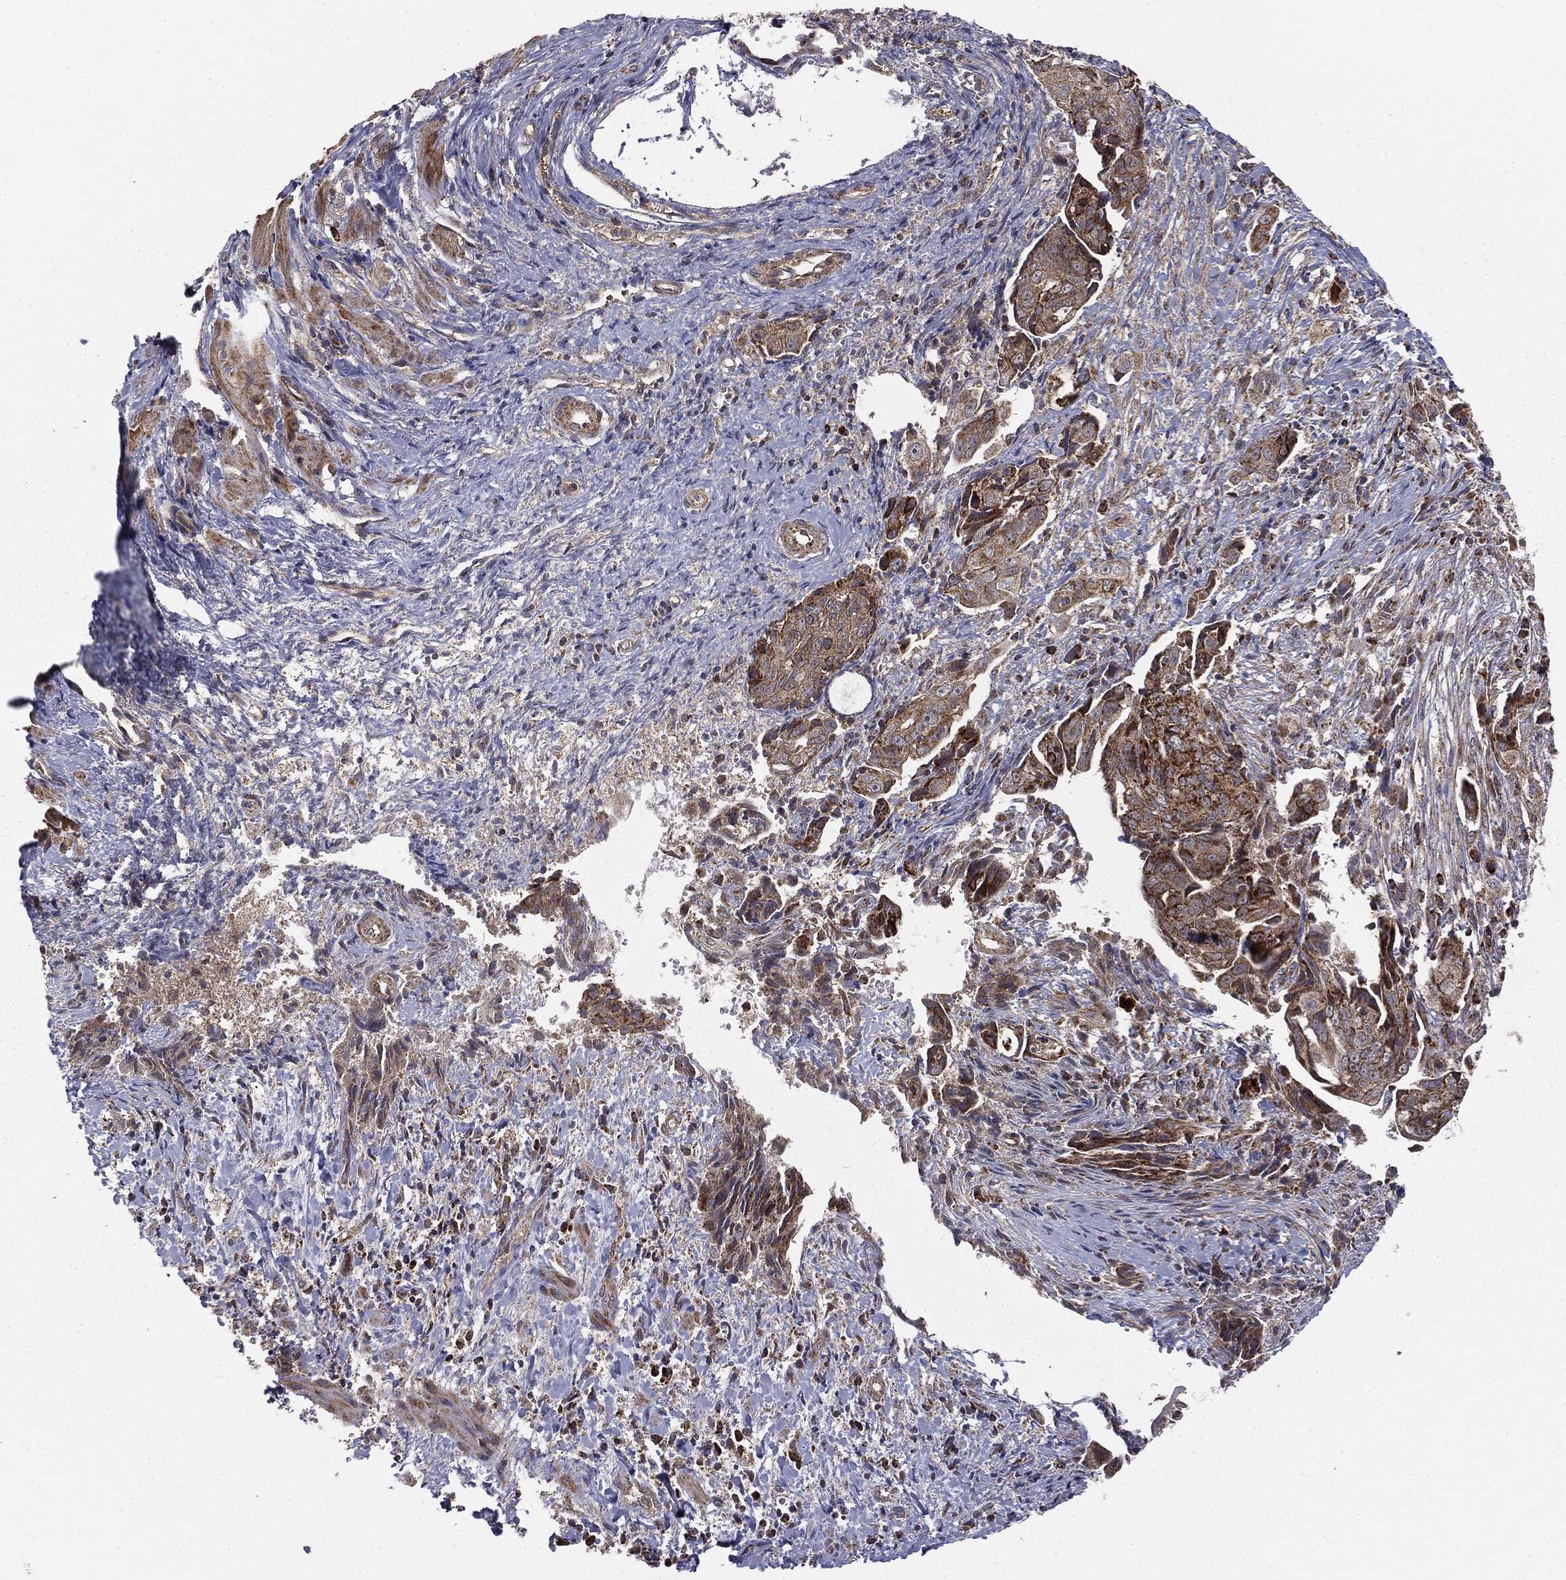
{"staining": {"intensity": "moderate", "quantity": ">75%", "location": "cytoplasmic/membranous"}, "tissue": "ovarian cancer", "cell_type": "Tumor cells", "image_type": "cancer", "snomed": [{"axis": "morphology", "description": "Carcinoma, endometroid"}, {"axis": "topography", "description": "Ovary"}], "caption": "Human endometroid carcinoma (ovarian) stained with a protein marker demonstrates moderate staining in tumor cells.", "gene": "MTOR", "patient": {"sex": "female", "age": 70}}